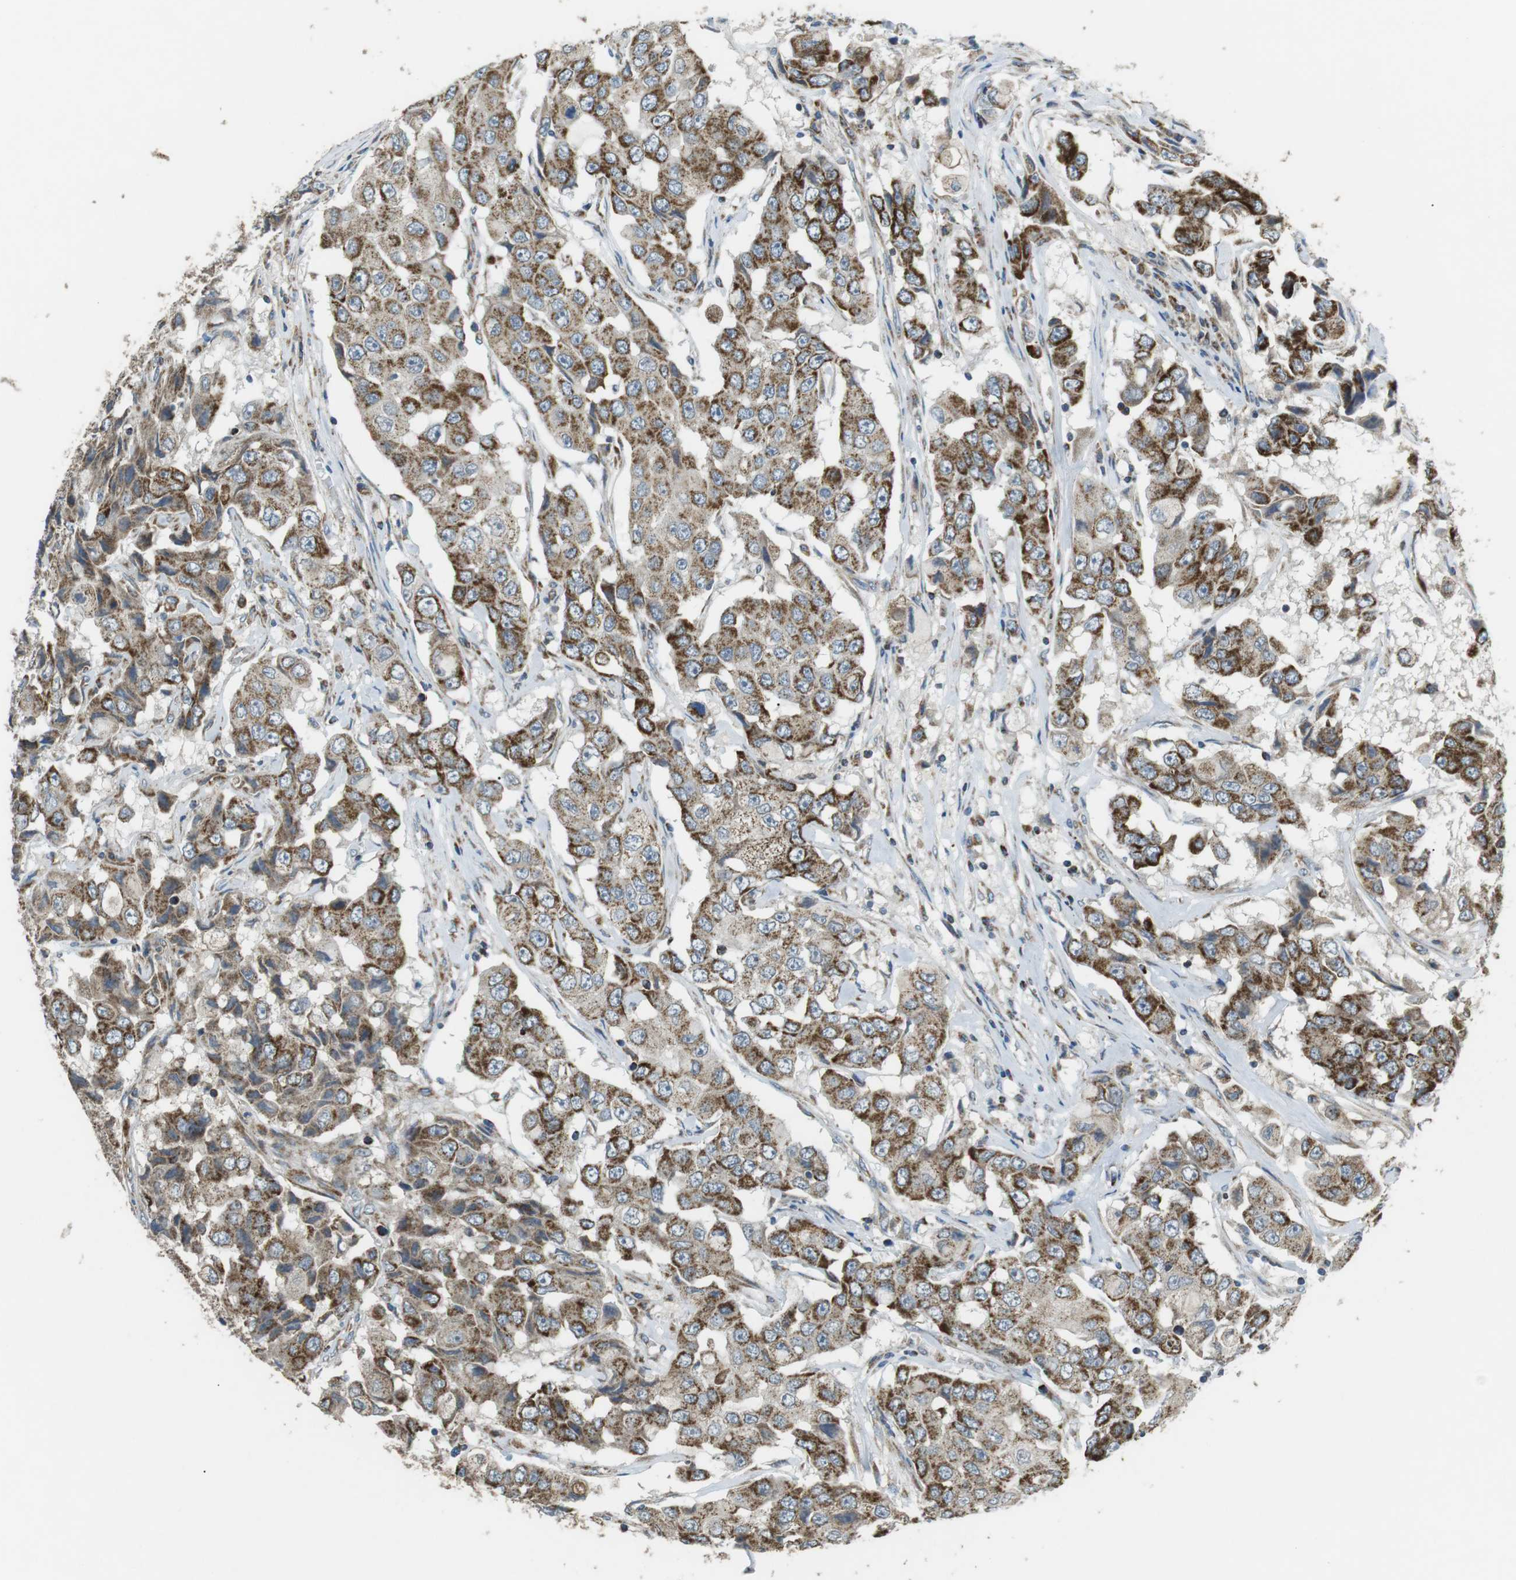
{"staining": {"intensity": "strong", "quantity": ">75%", "location": "cytoplasmic/membranous"}, "tissue": "breast cancer", "cell_type": "Tumor cells", "image_type": "cancer", "snomed": [{"axis": "morphology", "description": "Duct carcinoma"}, {"axis": "topography", "description": "Breast"}], "caption": "Strong cytoplasmic/membranous protein staining is present in approximately >75% of tumor cells in breast cancer. The staining was performed using DAB (3,3'-diaminobenzidine) to visualize the protein expression in brown, while the nuclei were stained in blue with hematoxylin (Magnification: 20x).", "gene": "BACE1", "patient": {"sex": "female", "age": 27}}